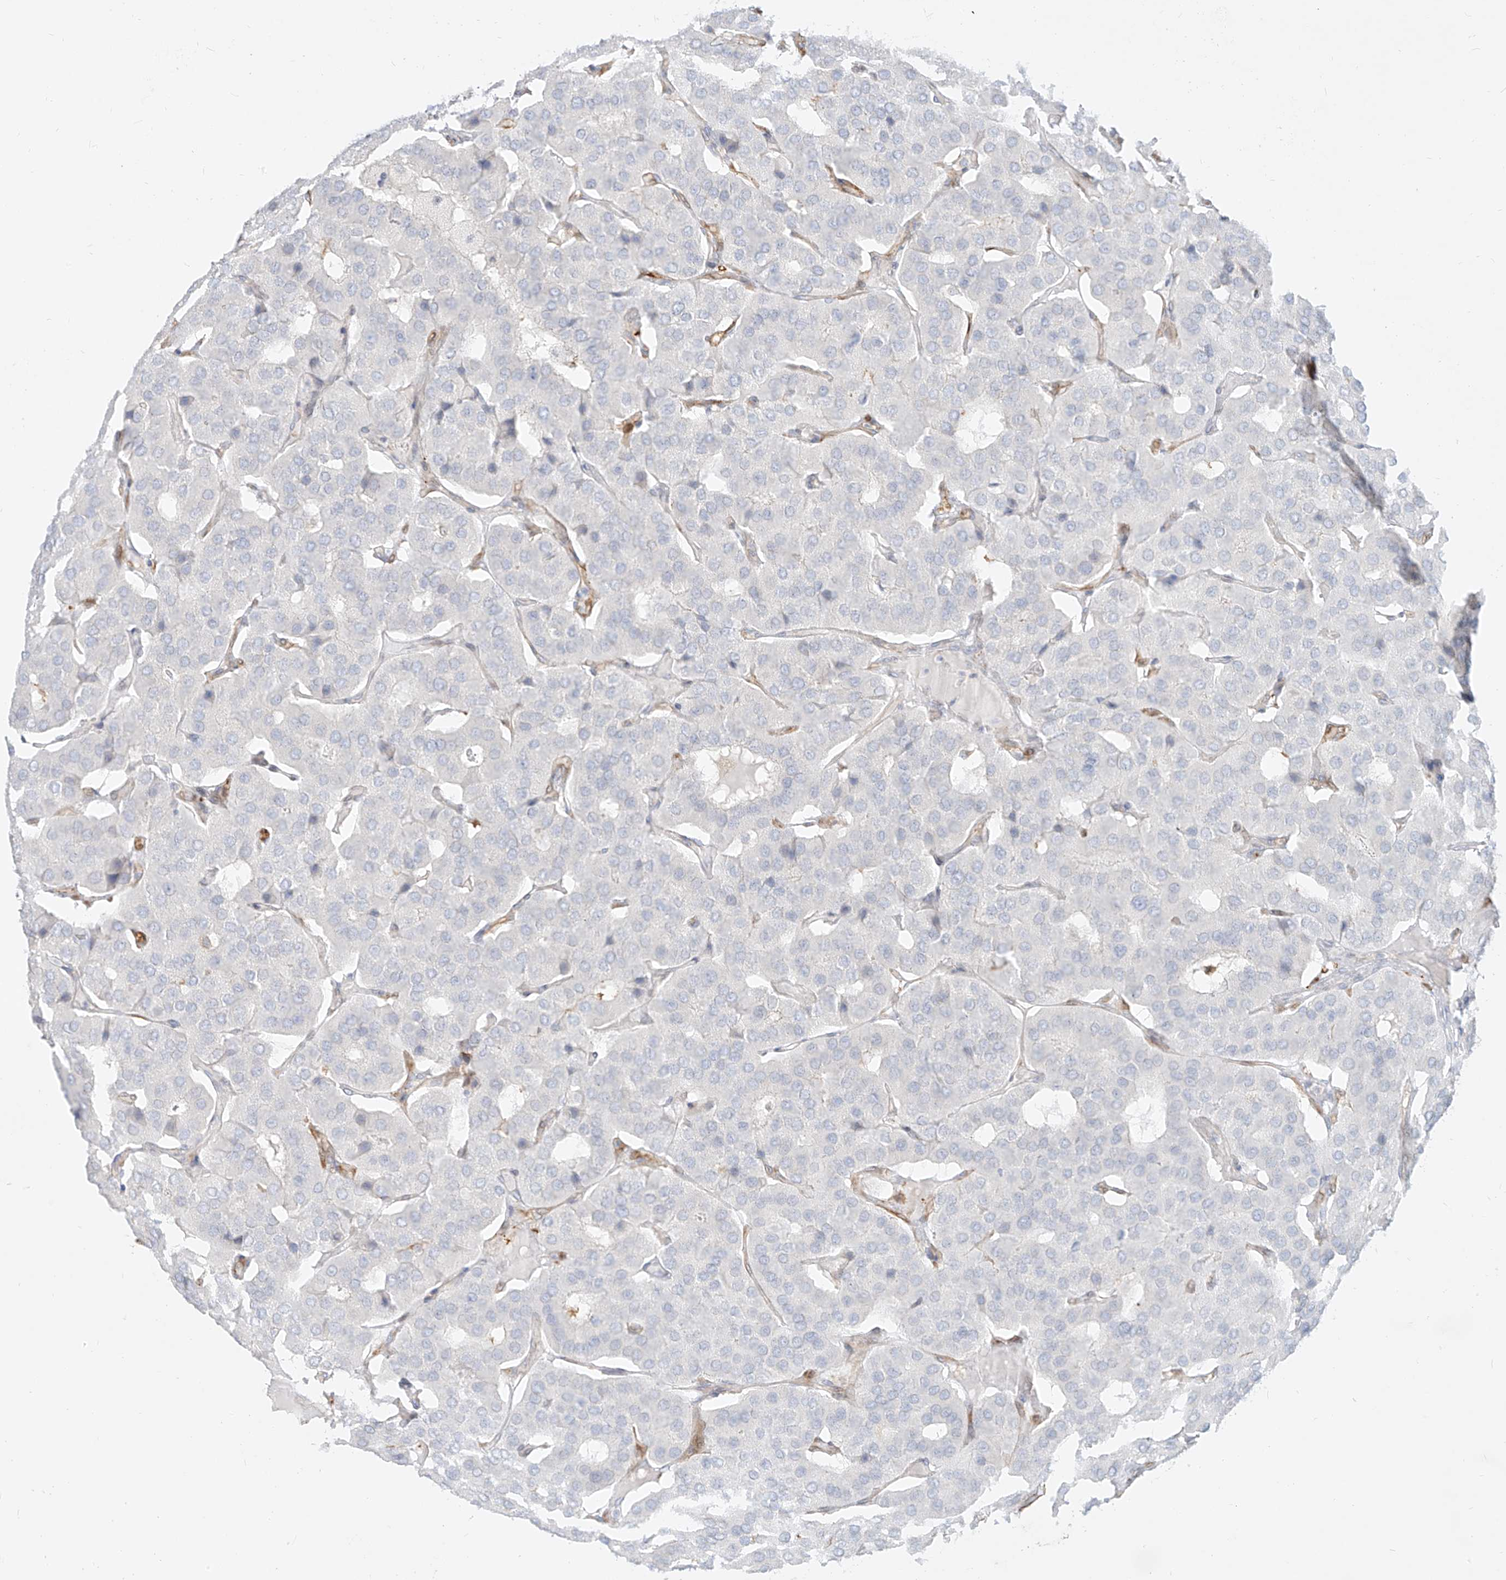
{"staining": {"intensity": "negative", "quantity": "none", "location": "none"}, "tissue": "parathyroid gland", "cell_type": "Glandular cells", "image_type": "normal", "snomed": [{"axis": "morphology", "description": "Normal tissue, NOS"}, {"axis": "morphology", "description": "Adenoma, NOS"}, {"axis": "topography", "description": "Parathyroid gland"}], "caption": "Immunohistochemistry (IHC) micrograph of benign parathyroid gland stained for a protein (brown), which exhibits no expression in glandular cells.", "gene": "NHSL1", "patient": {"sex": "female", "age": 86}}